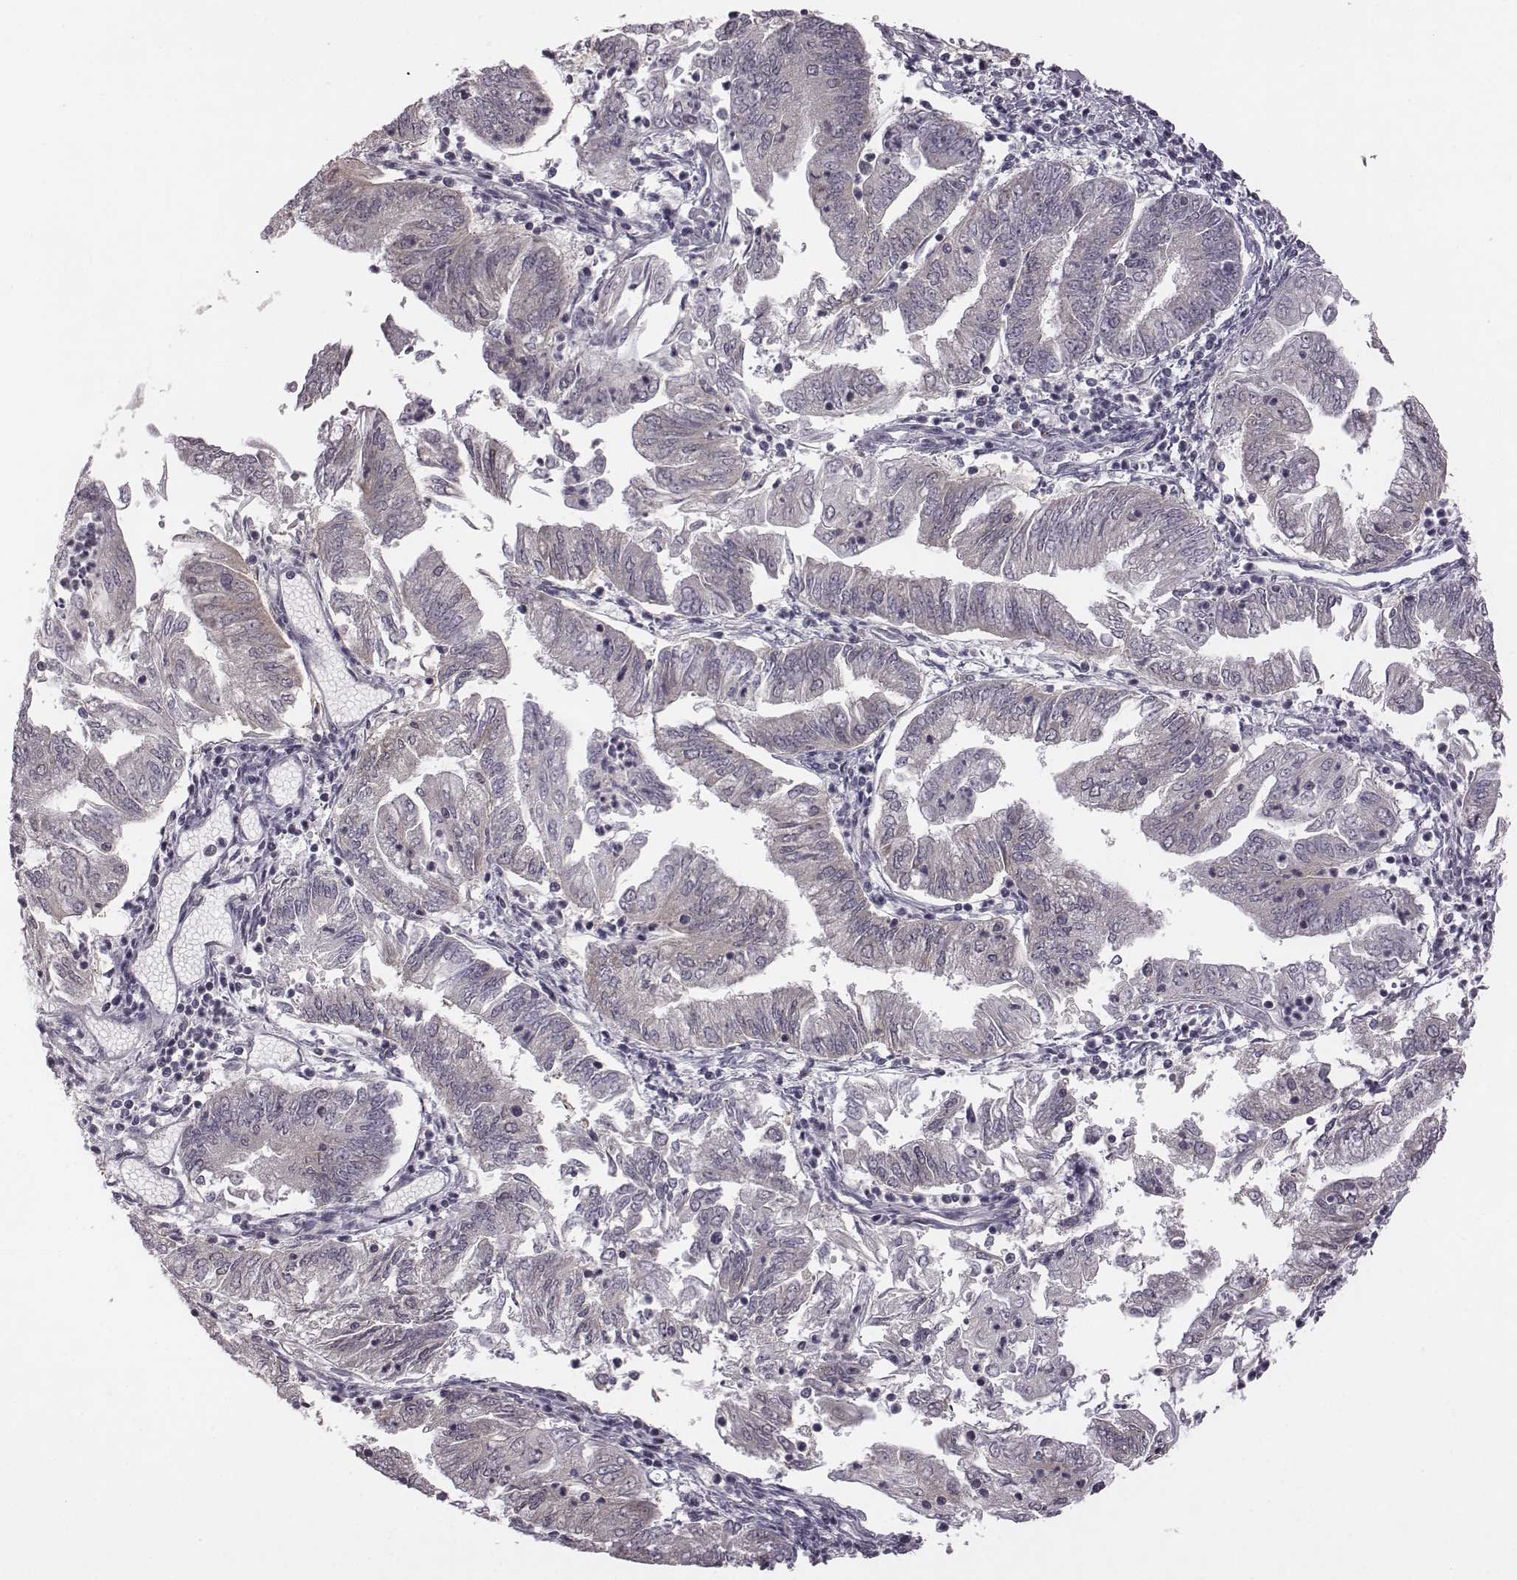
{"staining": {"intensity": "negative", "quantity": "none", "location": "none"}, "tissue": "endometrial cancer", "cell_type": "Tumor cells", "image_type": "cancer", "snomed": [{"axis": "morphology", "description": "Adenocarcinoma, NOS"}, {"axis": "topography", "description": "Endometrium"}], "caption": "Tumor cells show no significant protein positivity in endometrial cancer.", "gene": "BICDL1", "patient": {"sex": "female", "age": 55}}